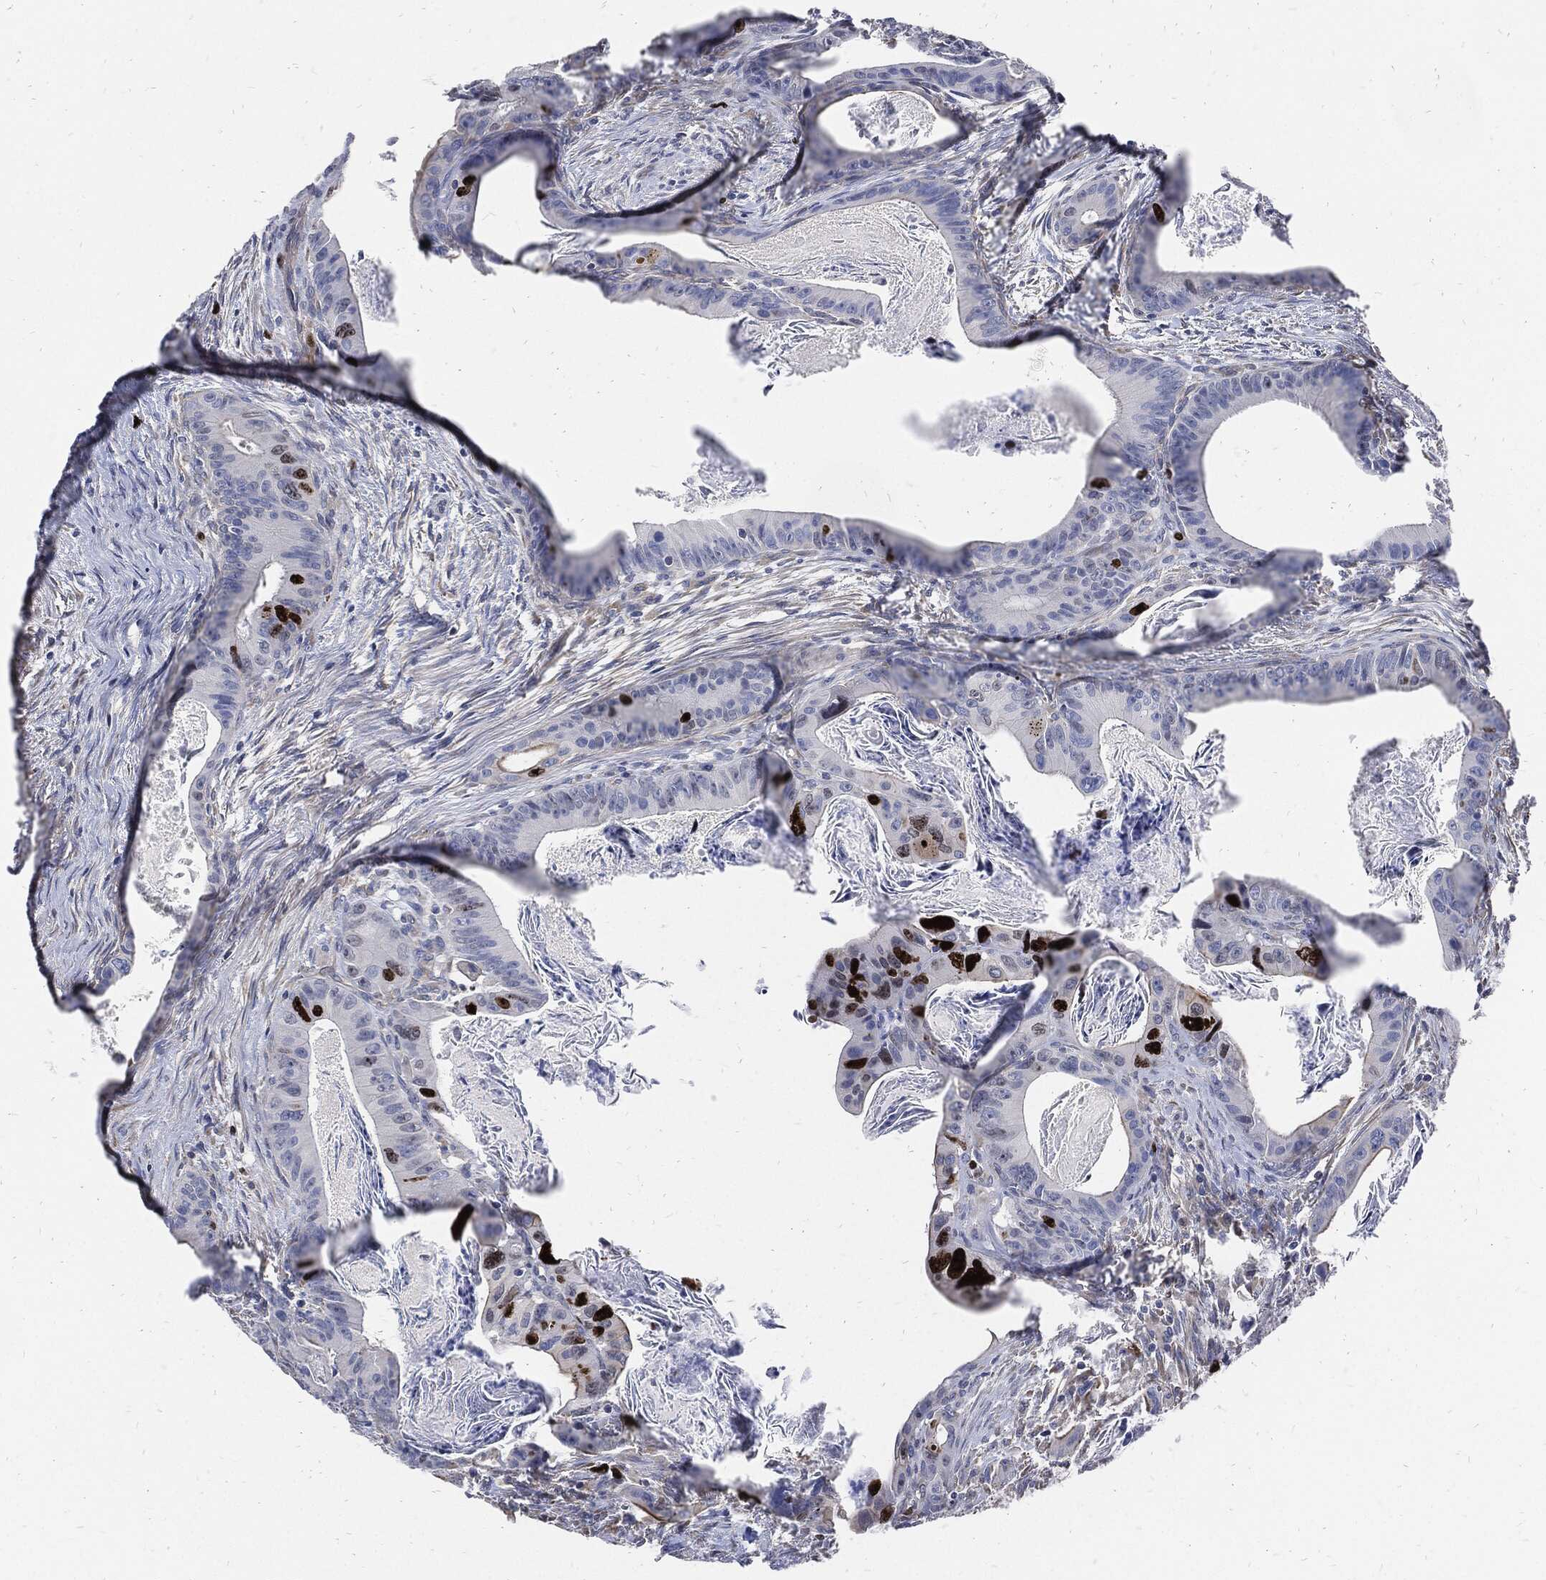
{"staining": {"intensity": "strong", "quantity": "<25%", "location": "nuclear"}, "tissue": "colorectal cancer", "cell_type": "Tumor cells", "image_type": "cancer", "snomed": [{"axis": "morphology", "description": "Adenocarcinoma, NOS"}, {"axis": "topography", "description": "Rectum"}], "caption": "A micrograph of colorectal cancer stained for a protein shows strong nuclear brown staining in tumor cells.", "gene": "MKI67", "patient": {"sex": "male", "age": 64}}